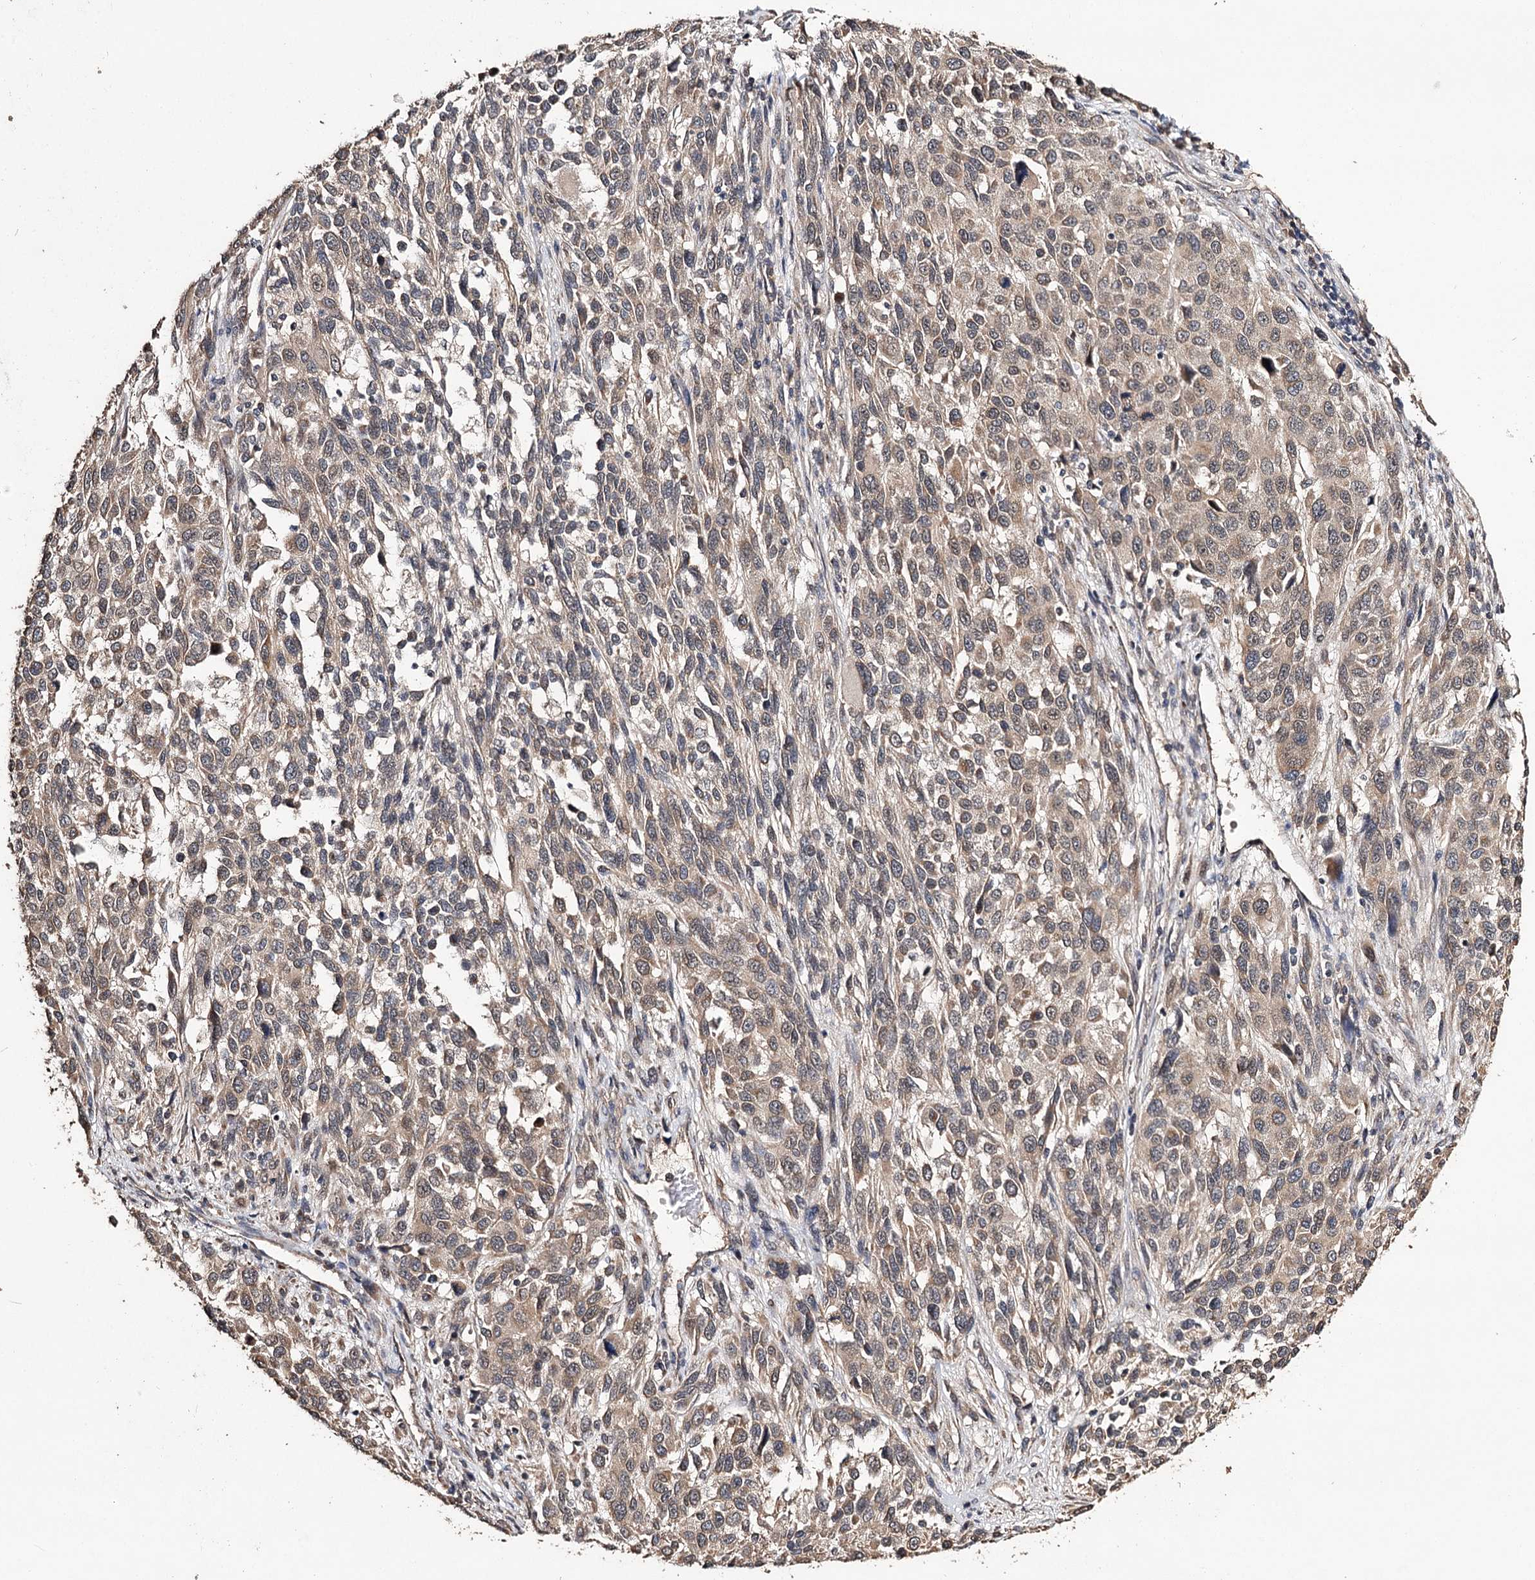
{"staining": {"intensity": "moderate", "quantity": "25%-75%", "location": "cytoplasmic/membranous,nuclear"}, "tissue": "melanoma", "cell_type": "Tumor cells", "image_type": "cancer", "snomed": [{"axis": "morphology", "description": "Malignant melanoma, Metastatic site"}, {"axis": "topography", "description": "Lymph node"}], "caption": "This image reveals immunohistochemistry staining of melanoma, with medium moderate cytoplasmic/membranous and nuclear expression in about 25%-75% of tumor cells.", "gene": "NOPCHAP1", "patient": {"sex": "male", "age": 61}}